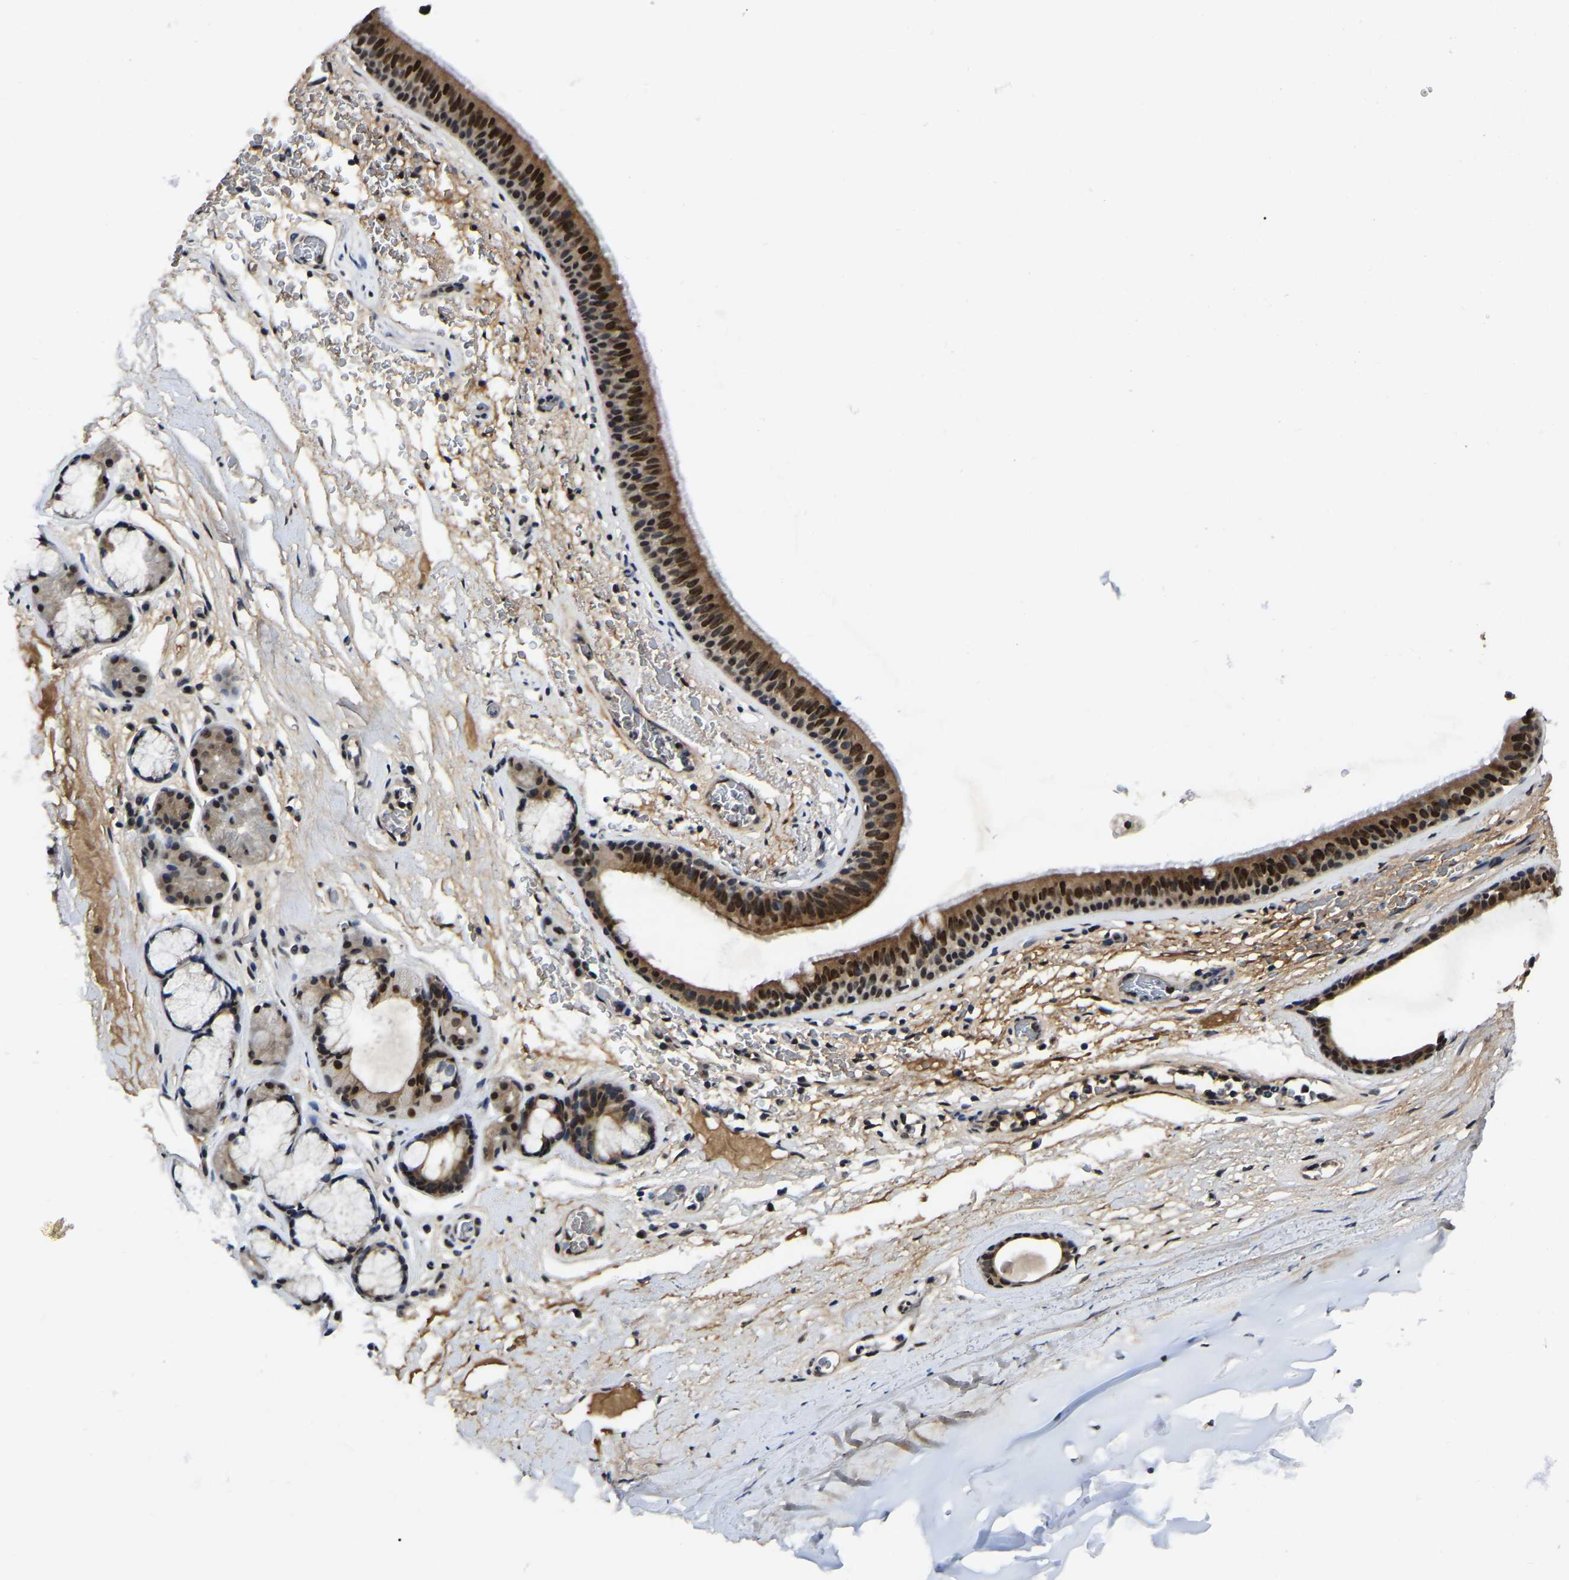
{"staining": {"intensity": "strong", "quantity": ">75%", "location": "cytoplasmic/membranous,nuclear"}, "tissue": "bronchus", "cell_type": "Respiratory epithelial cells", "image_type": "normal", "snomed": [{"axis": "morphology", "description": "Normal tissue, NOS"}, {"axis": "topography", "description": "Cartilage tissue"}], "caption": "Benign bronchus demonstrates strong cytoplasmic/membranous,nuclear expression in about >75% of respiratory epithelial cells, visualized by immunohistochemistry.", "gene": "TRIM35", "patient": {"sex": "female", "age": 63}}